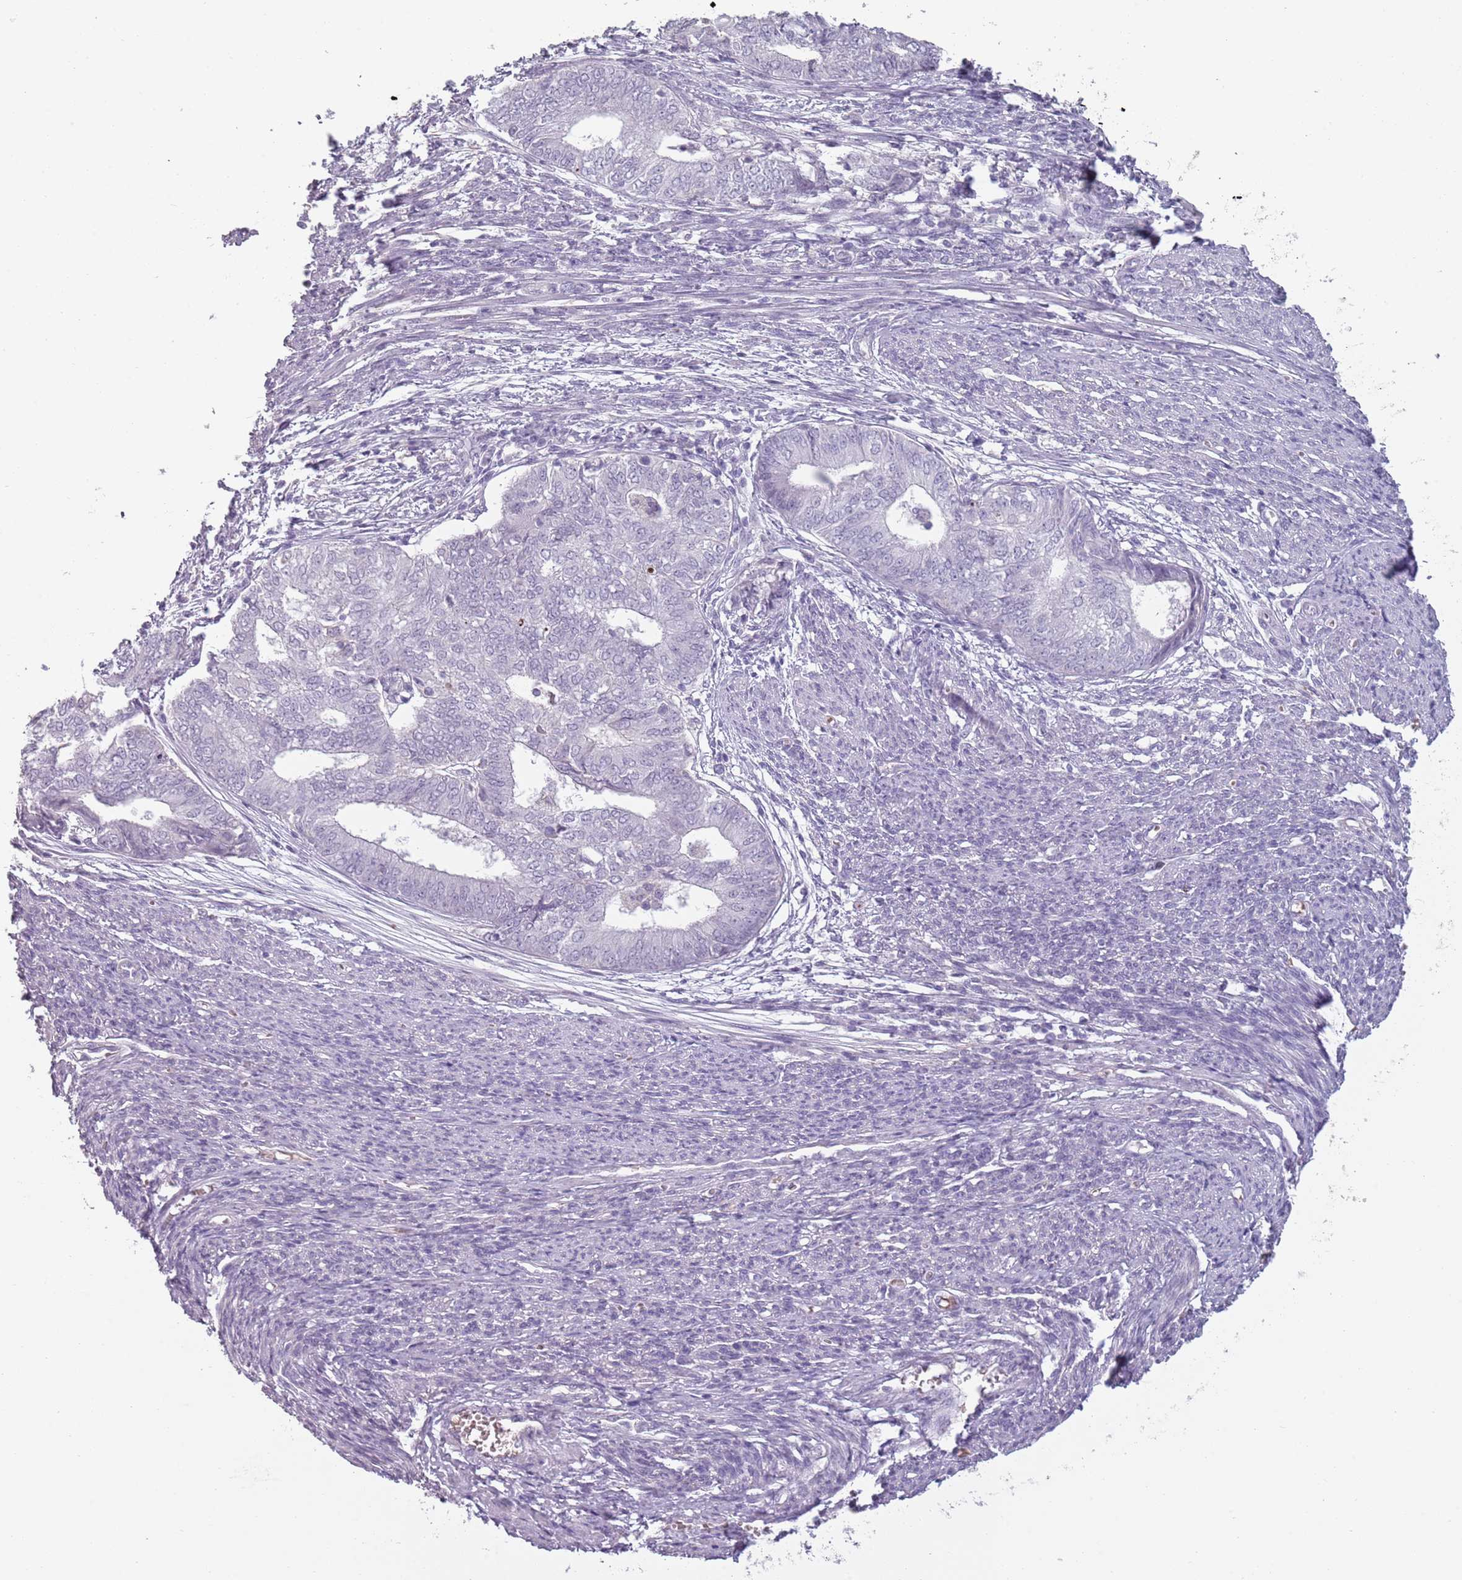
{"staining": {"intensity": "negative", "quantity": "none", "location": "none"}, "tissue": "endometrial cancer", "cell_type": "Tumor cells", "image_type": "cancer", "snomed": [{"axis": "morphology", "description": "Adenocarcinoma, NOS"}, {"axis": "topography", "description": "Endometrium"}], "caption": "Histopathology image shows no significant protein positivity in tumor cells of endometrial adenocarcinoma. Nuclei are stained in blue.", "gene": "PIEZO1", "patient": {"sex": "female", "age": 62}}